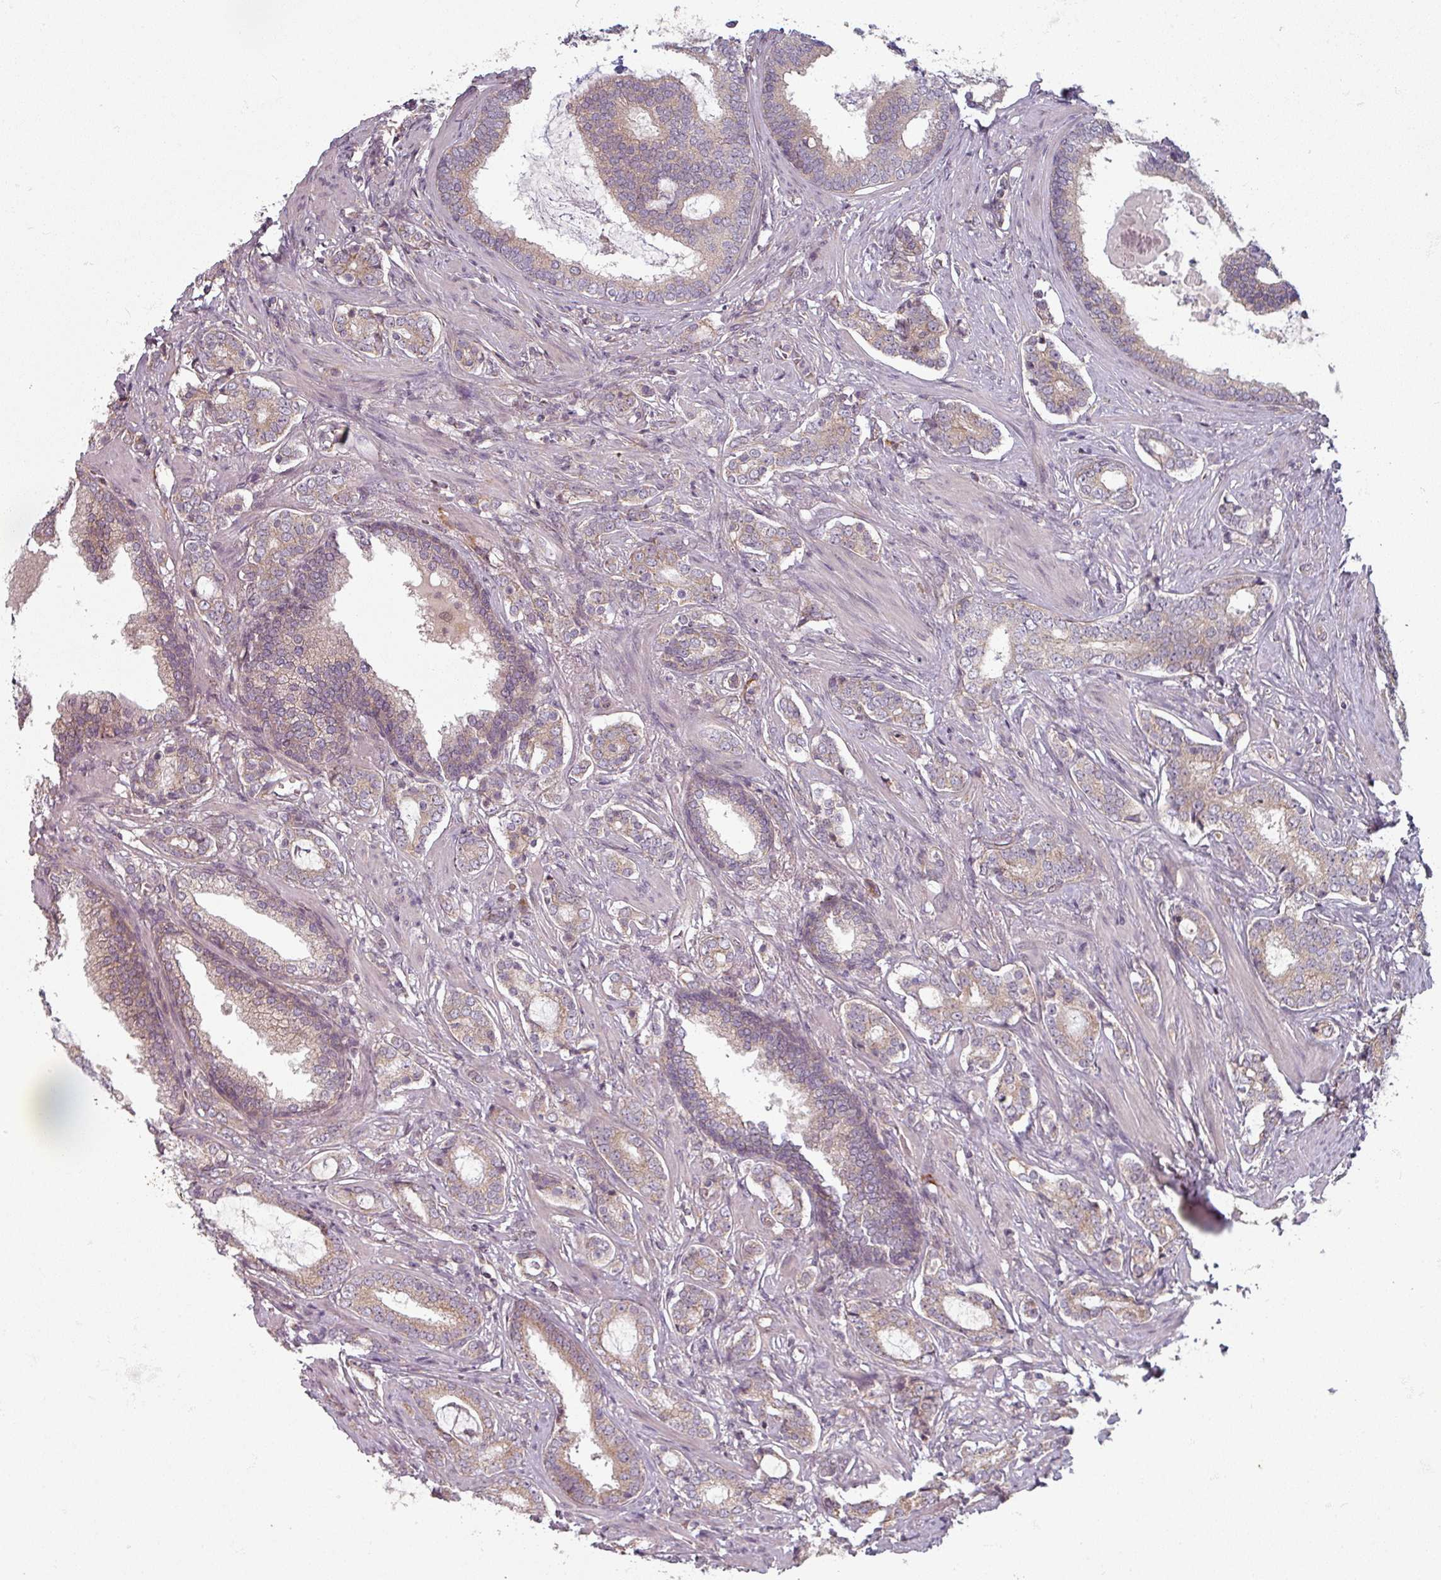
{"staining": {"intensity": "weak", "quantity": ">75%", "location": "cytoplasmic/membranous"}, "tissue": "prostate cancer", "cell_type": "Tumor cells", "image_type": "cancer", "snomed": [{"axis": "morphology", "description": "Adenocarcinoma, High grade"}, {"axis": "topography", "description": "Prostate"}], "caption": "This is an image of immunohistochemistry staining of prostate high-grade adenocarcinoma, which shows weak staining in the cytoplasmic/membranous of tumor cells.", "gene": "PLEKHJ1", "patient": {"sex": "male", "age": 63}}